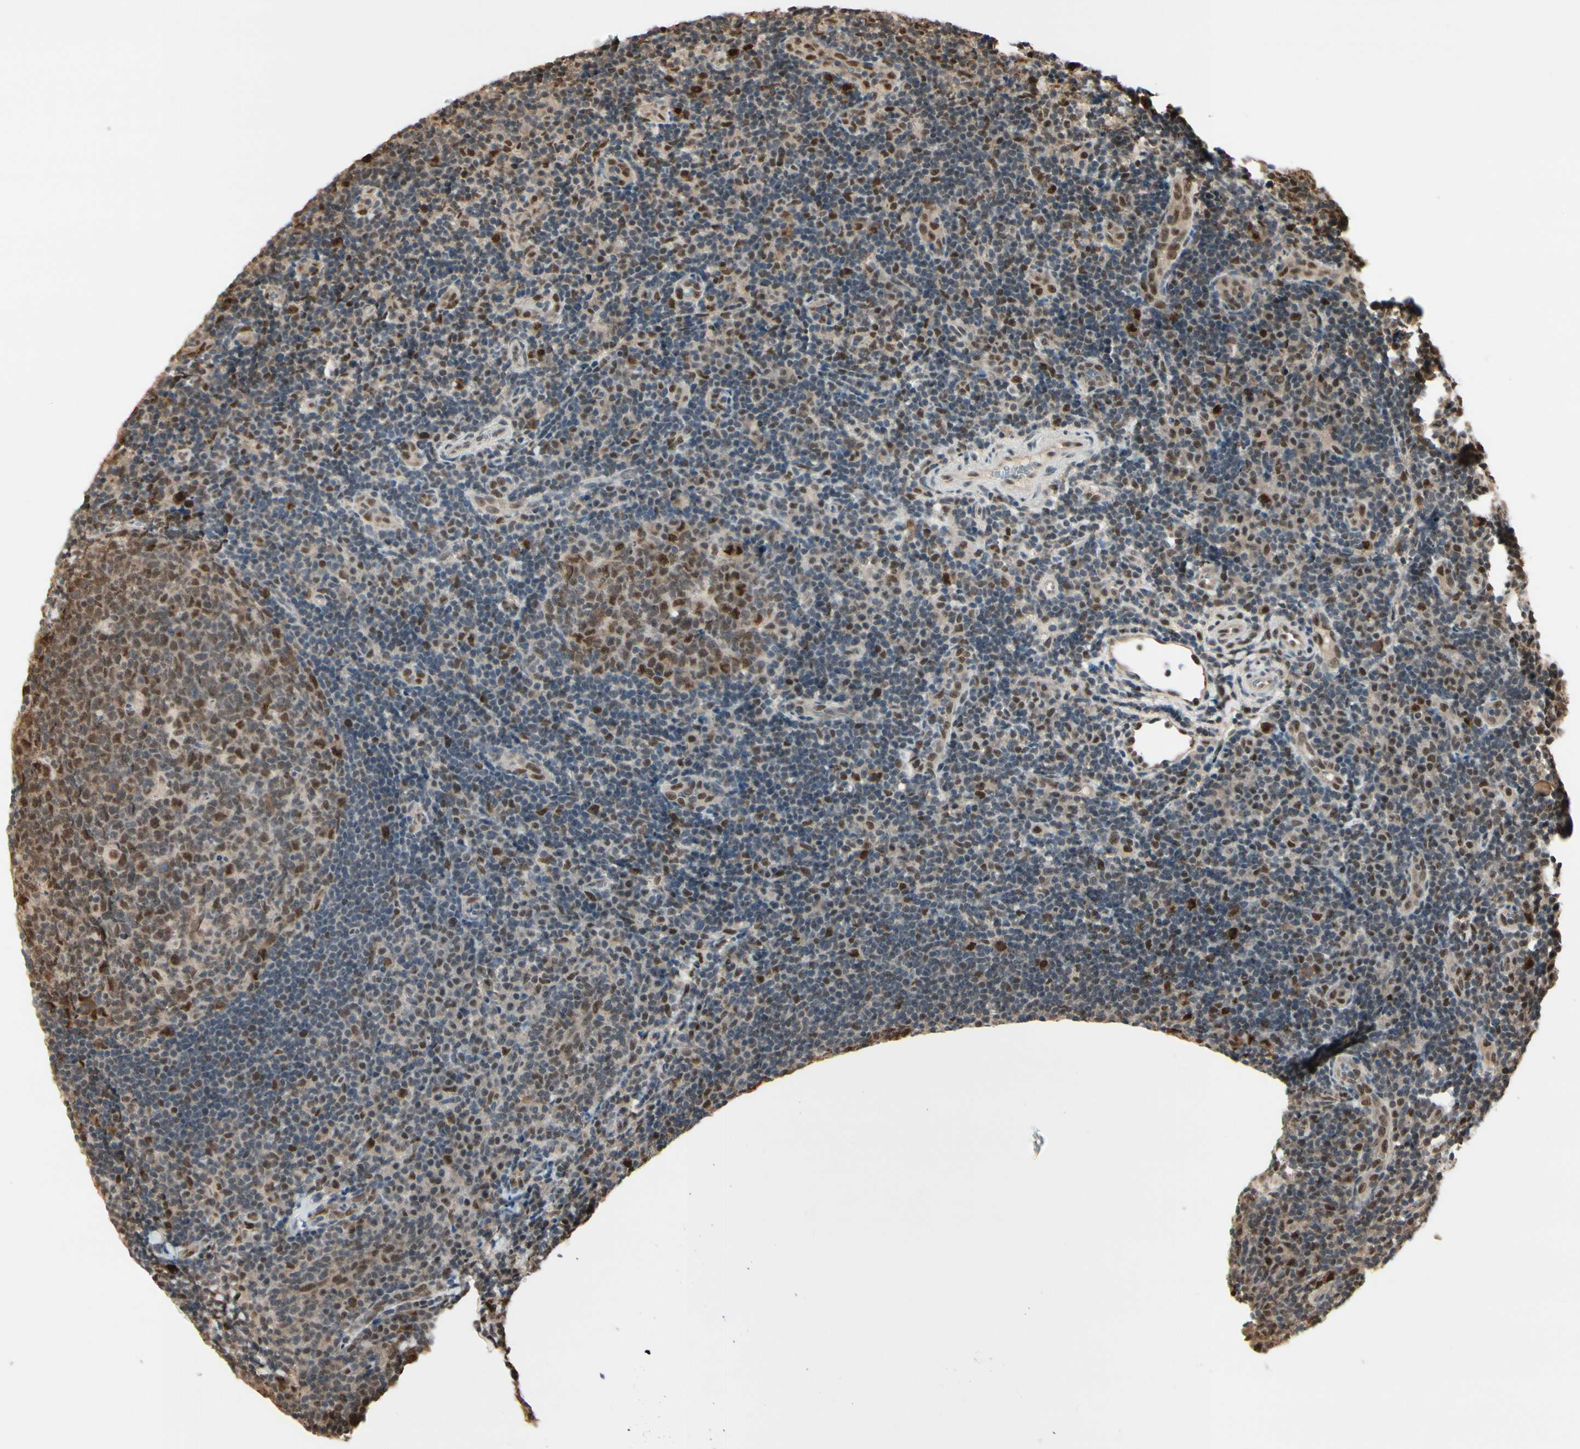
{"staining": {"intensity": "strong", "quantity": ">75%", "location": "nuclear"}, "tissue": "tonsil", "cell_type": "Germinal center cells", "image_type": "normal", "snomed": [{"axis": "morphology", "description": "Normal tissue, NOS"}, {"axis": "topography", "description": "Tonsil"}], "caption": "This photomicrograph reveals unremarkable tonsil stained with immunohistochemistry (IHC) to label a protein in brown. The nuclear of germinal center cells show strong positivity for the protein. Nuclei are counter-stained blue.", "gene": "HSF1", "patient": {"sex": "female", "age": 40}}